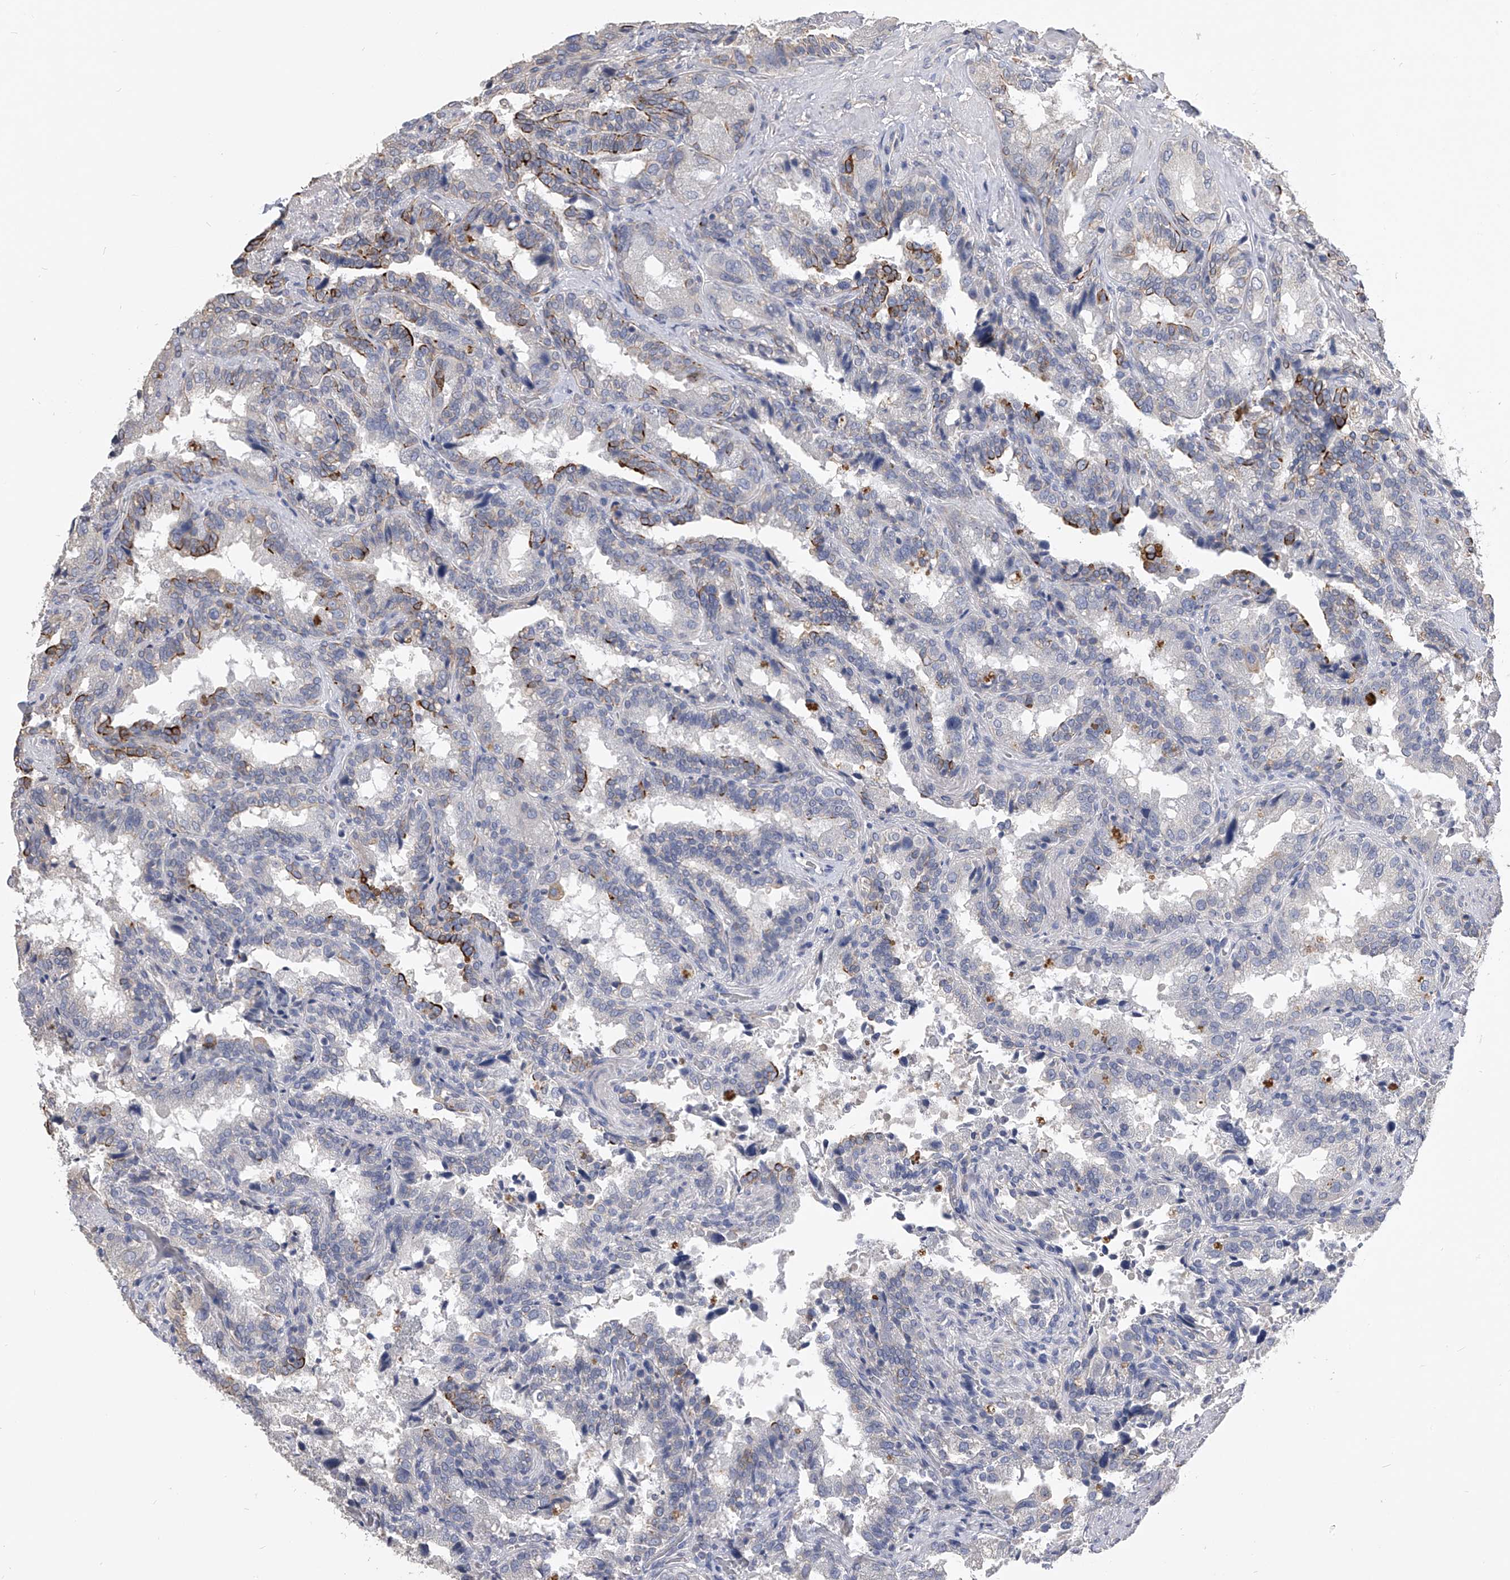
{"staining": {"intensity": "strong", "quantity": "<25%", "location": "cytoplasmic/membranous"}, "tissue": "seminal vesicle", "cell_type": "Glandular cells", "image_type": "normal", "snomed": [{"axis": "morphology", "description": "Normal tissue, NOS"}, {"axis": "topography", "description": "Seminal veicle"}, {"axis": "topography", "description": "Peripheral nerve tissue"}], "caption": "A high-resolution histopathology image shows IHC staining of normal seminal vesicle, which displays strong cytoplasmic/membranous staining in approximately <25% of glandular cells. The protein of interest is shown in brown color, while the nuclei are stained blue.", "gene": "MDN1", "patient": {"sex": "male", "age": 63}}